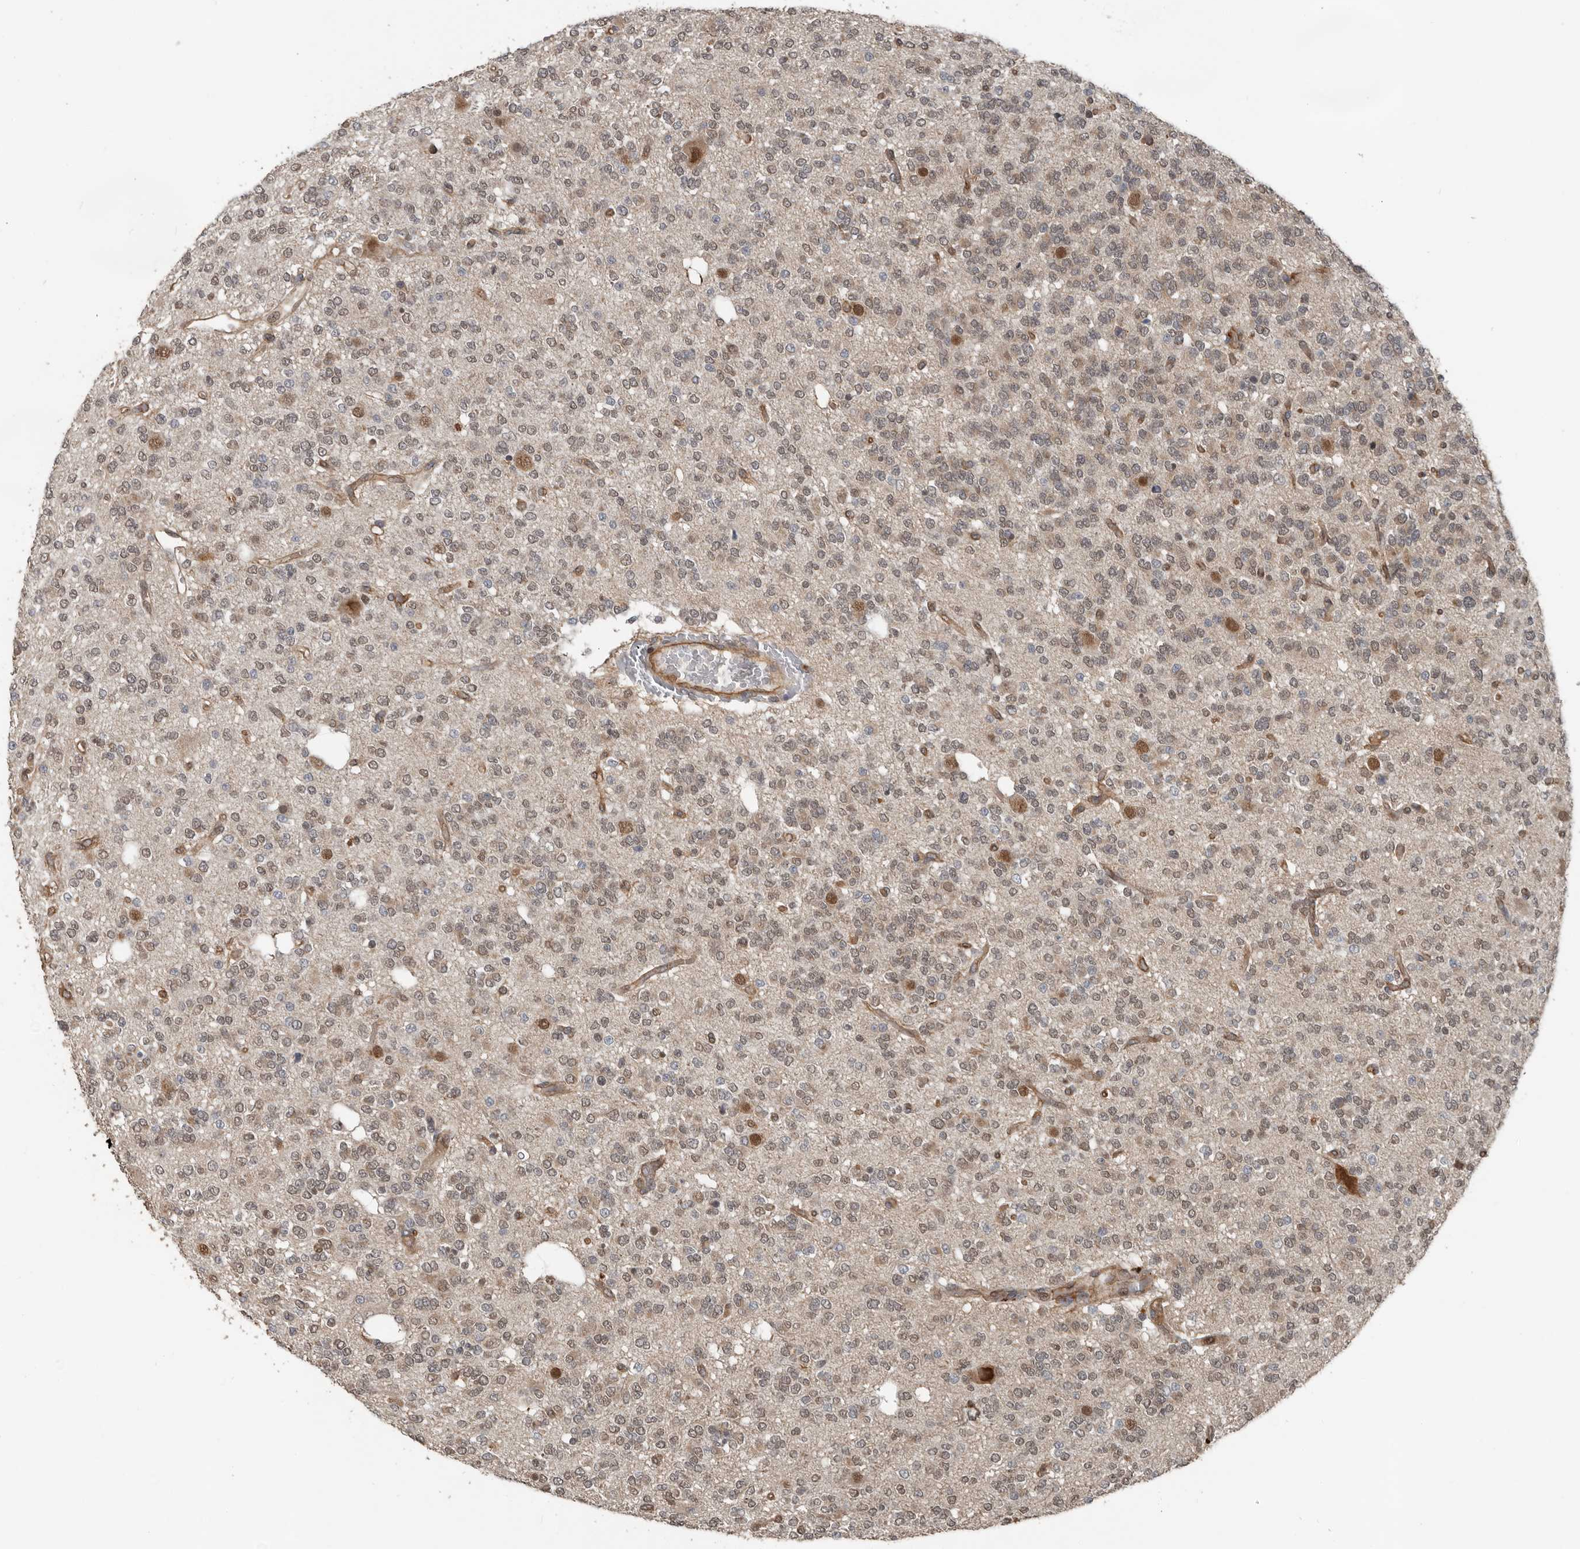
{"staining": {"intensity": "weak", "quantity": ">75%", "location": "nuclear"}, "tissue": "glioma", "cell_type": "Tumor cells", "image_type": "cancer", "snomed": [{"axis": "morphology", "description": "Glioma, malignant, Low grade"}, {"axis": "topography", "description": "Brain"}], "caption": "The image displays staining of glioma, revealing weak nuclear protein expression (brown color) within tumor cells.", "gene": "YOD1", "patient": {"sex": "male", "age": 38}}